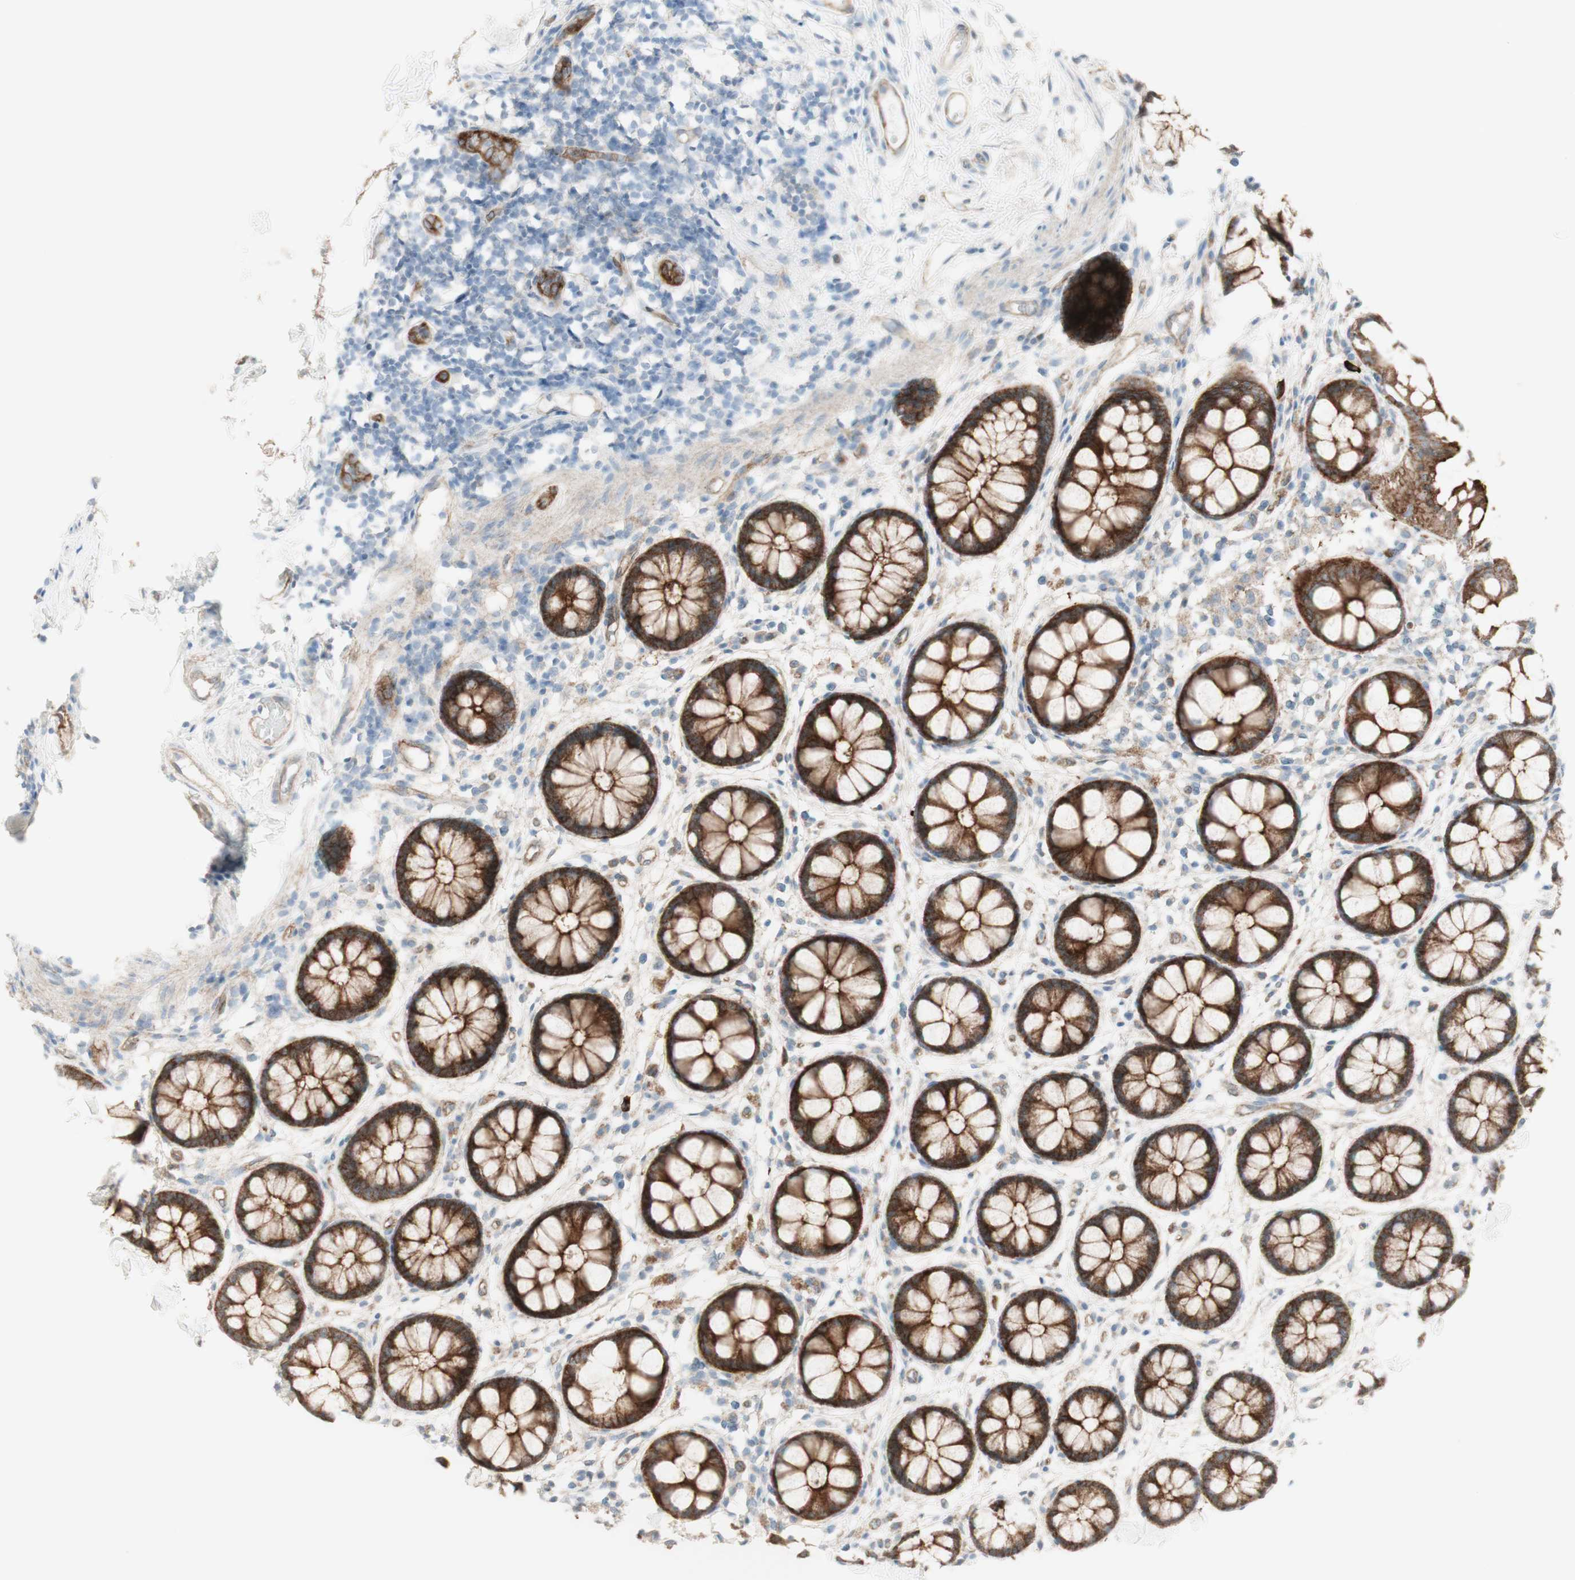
{"staining": {"intensity": "moderate", "quantity": ">75%", "location": "cytoplasmic/membranous"}, "tissue": "rectum", "cell_type": "Glandular cells", "image_type": "normal", "snomed": [{"axis": "morphology", "description": "Normal tissue, NOS"}, {"axis": "topography", "description": "Rectum"}], "caption": "Immunohistochemical staining of unremarkable rectum displays >75% levels of moderate cytoplasmic/membranous protein staining in approximately >75% of glandular cells. (brown staining indicates protein expression, while blue staining denotes nuclei).", "gene": "MYO6", "patient": {"sex": "female", "age": 66}}